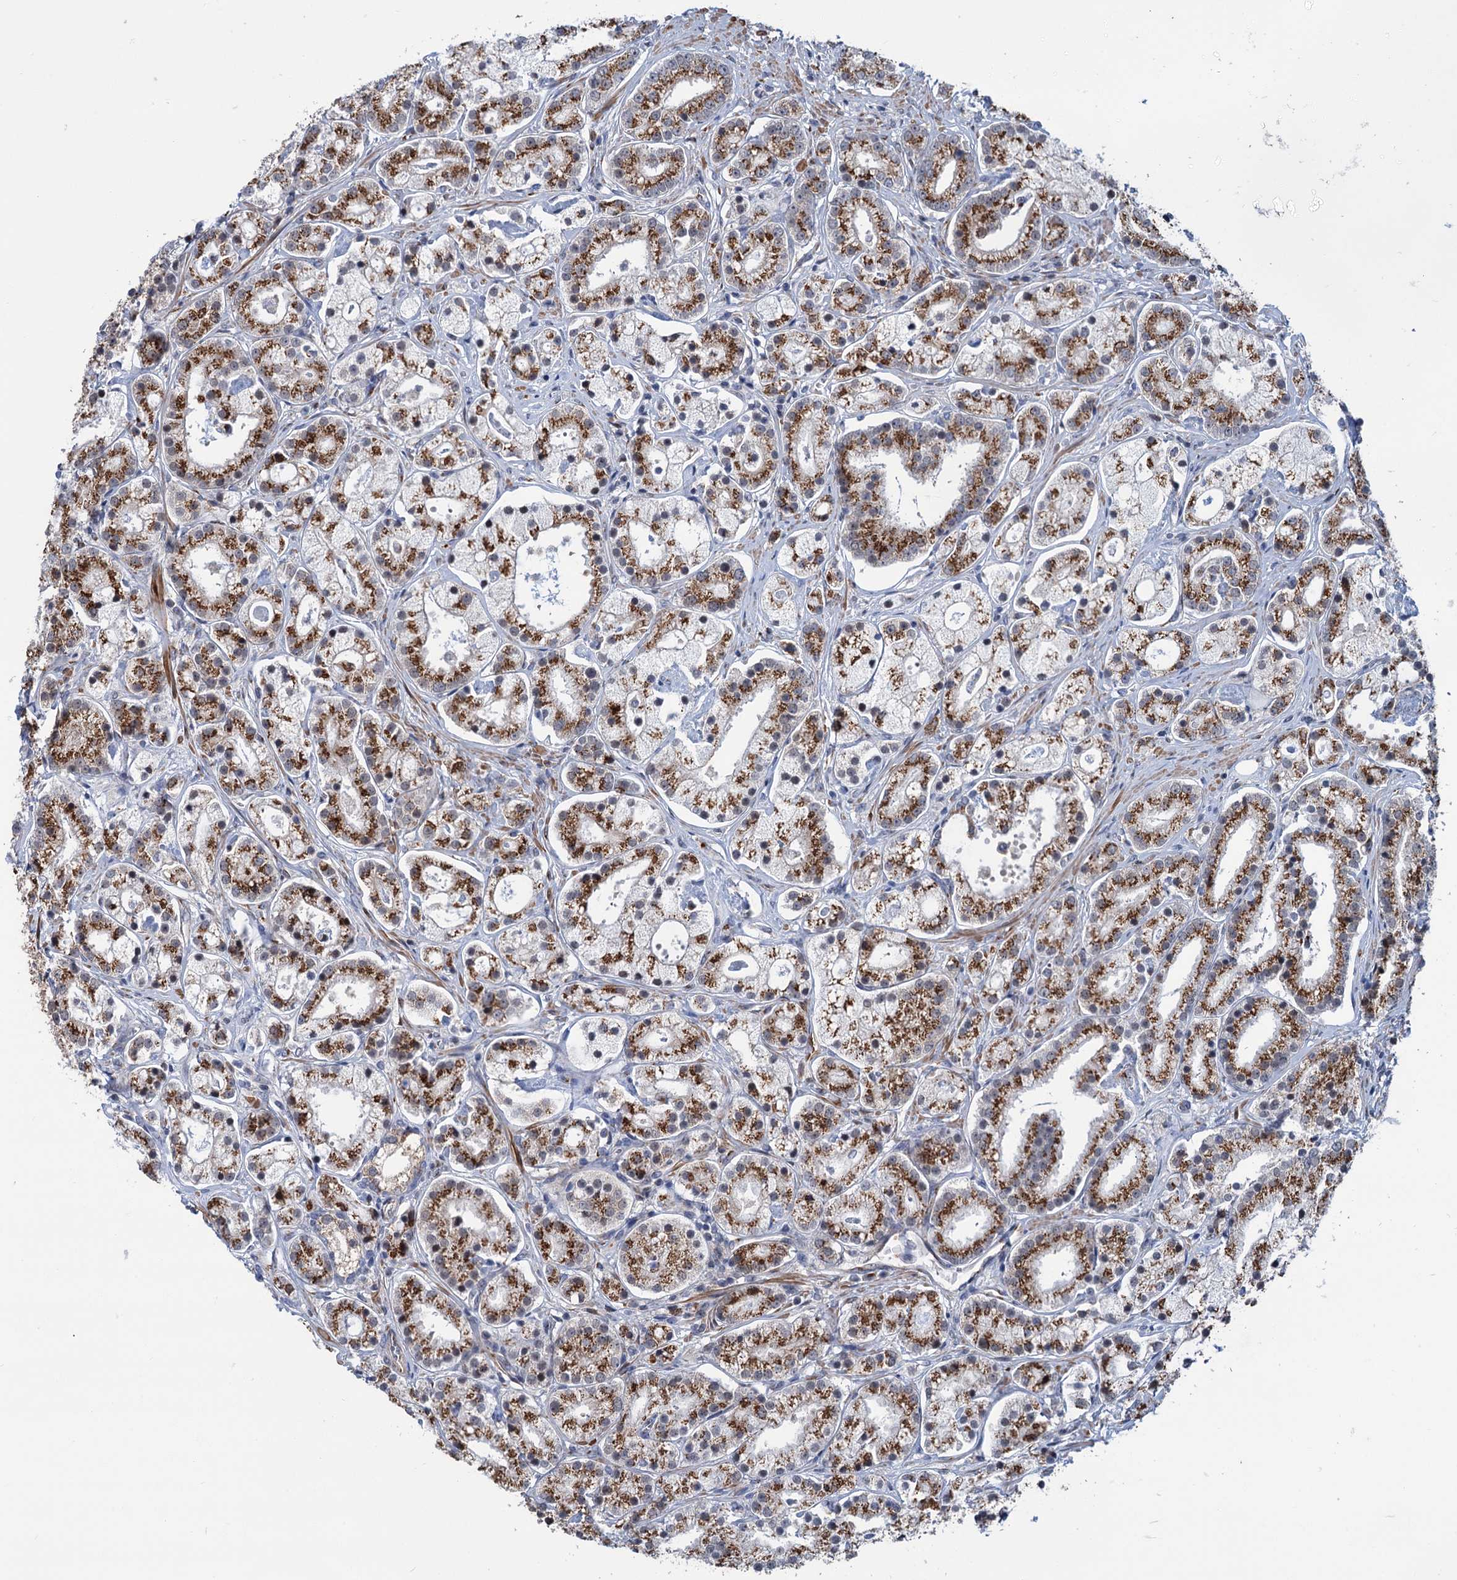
{"staining": {"intensity": "strong", "quantity": ">75%", "location": "cytoplasmic/membranous"}, "tissue": "prostate cancer", "cell_type": "Tumor cells", "image_type": "cancer", "snomed": [{"axis": "morphology", "description": "Adenocarcinoma, High grade"}, {"axis": "topography", "description": "Prostate"}], "caption": "Prostate adenocarcinoma (high-grade) was stained to show a protein in brown. There is high levels of strong cytoplasmic/membranous staining in approximately >75% of tumor cells.", "gene": "ELP4", "patient": {"sex": "male", "age": 69}}